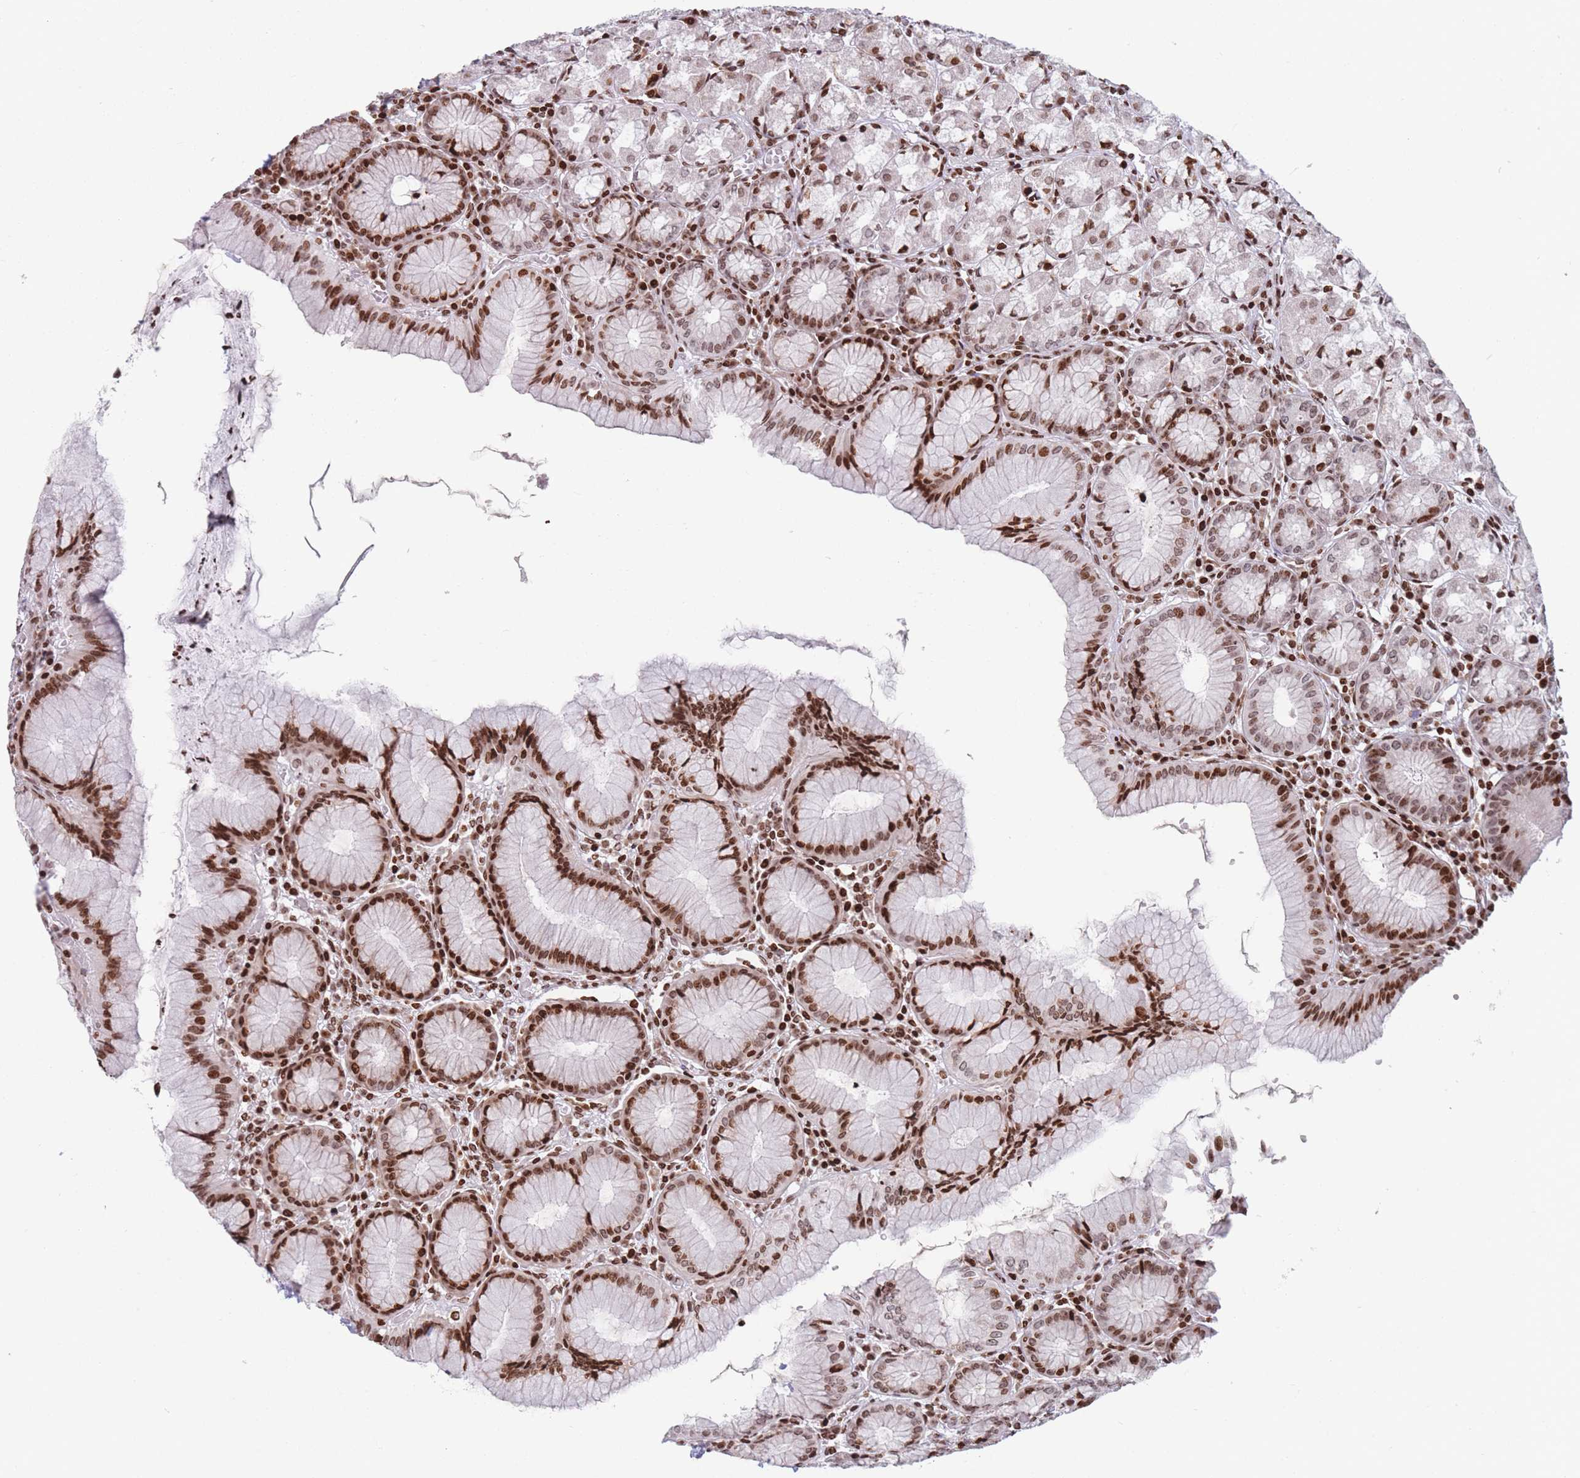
{"staining": {"intensity": "strong", "quantity": ">75%", "location": "nuclear"}, "tissue": "stomach", "cell_type": "Glandular cells", "image_type": "normal", "snomed": [{"axis": "morphology", "description": "Normal tissue, NOS"}, {"axis": "topography", "description": "Stomach"}], "caption": "Immunohistochemistry photomicrograph of benign stomach: stomach stained using immunohistochemistry shows high levels of strong protein expression localized specifically in the nuclear of glandular cells, appearing as a nuclear brown color.", "gene": "AK9", "patient": {"sex": "male", "age": 55}}